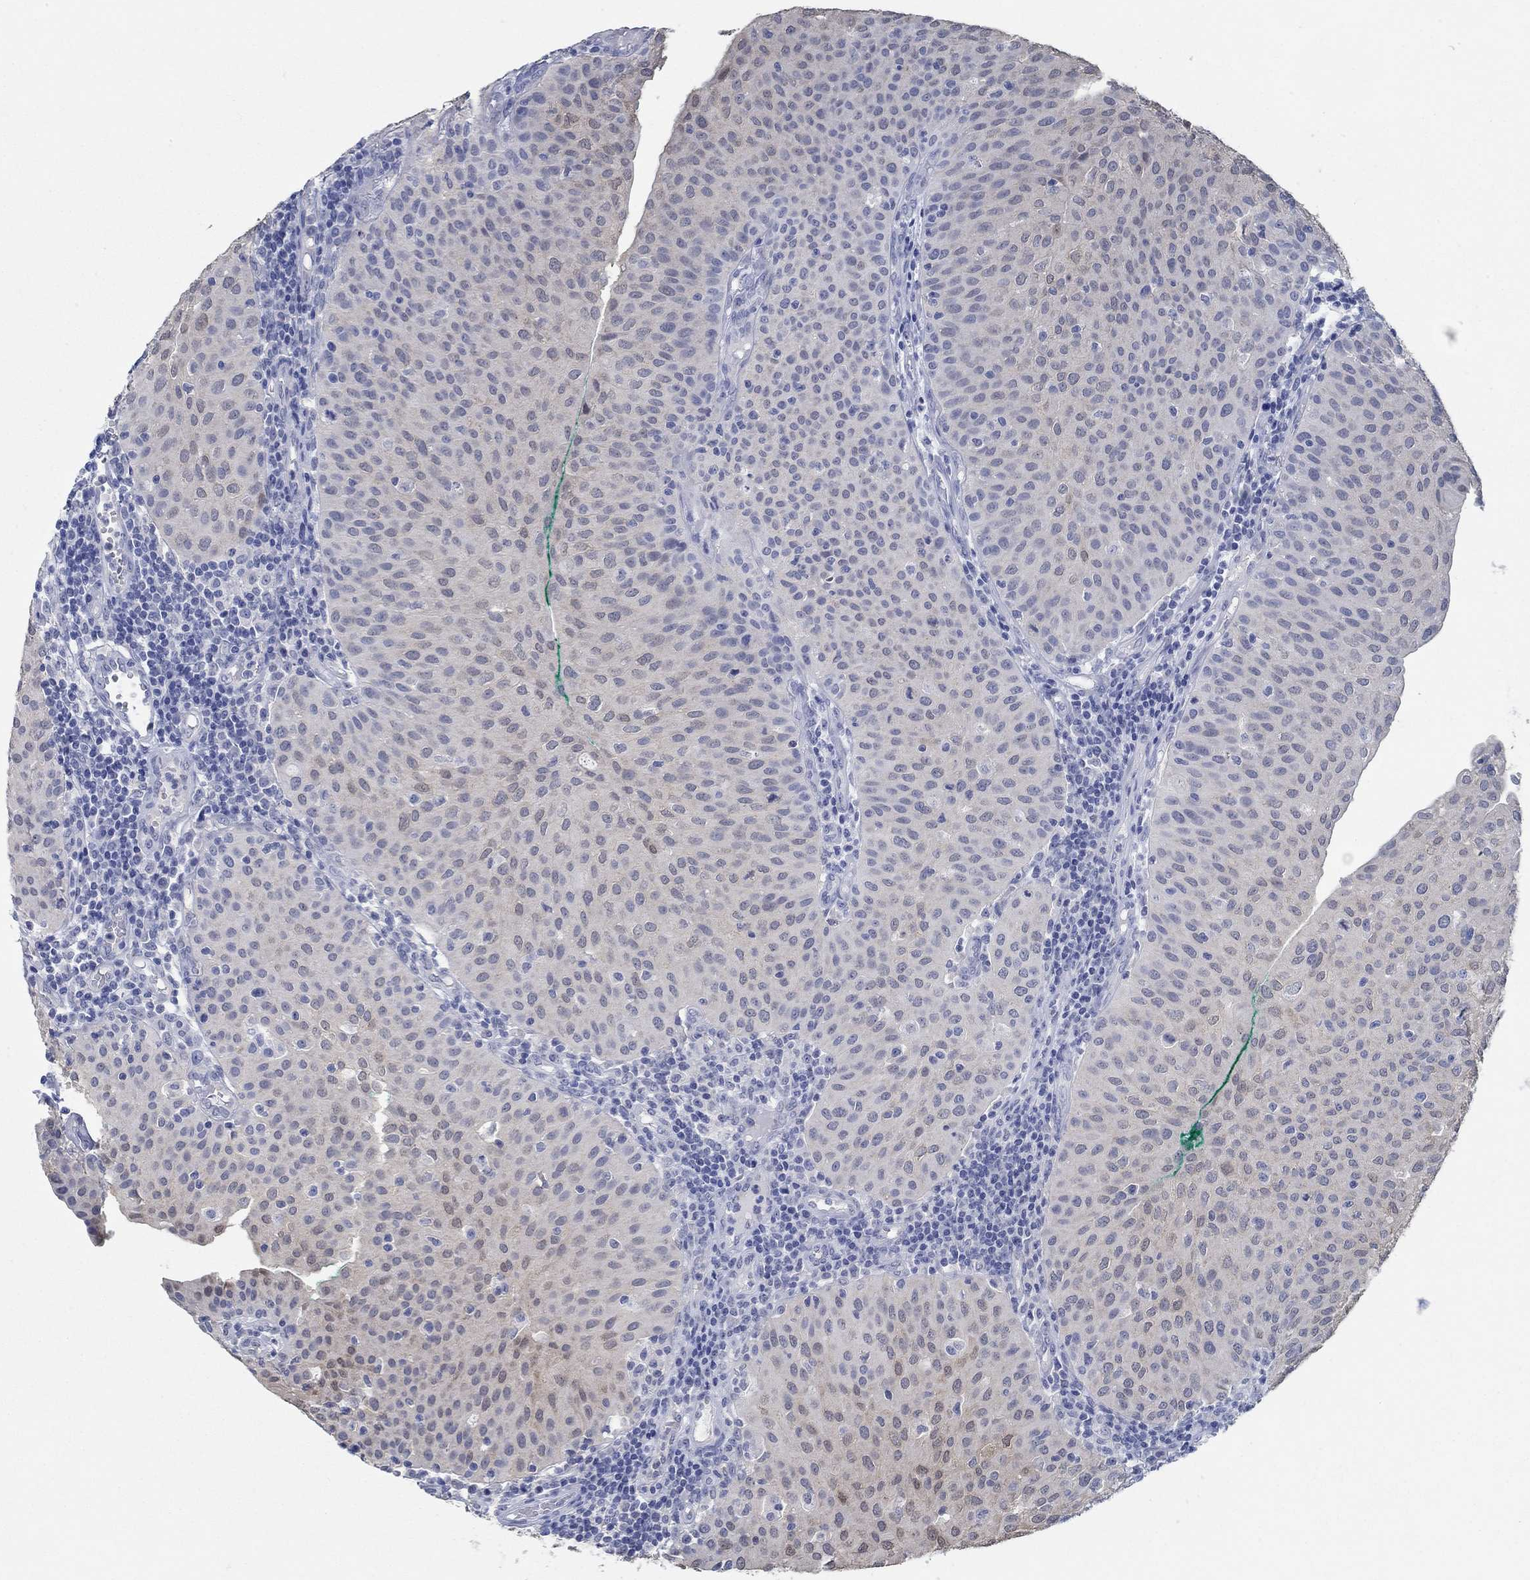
{"staining": {"intensity": "weak", "quantity": "<25%", "location": "cytoplasmic/membranous"}, "tissue": "urothelial cancer", "cell_type": "Tumor cells", "image_type": "cancer", "snomed": [{"axis": "morphology", "description": "Urothelial carcinoma, Low grade"}, {"axis": "topography", "description": "Urinary bladder"}], "caption": "Human urothelial cancer stained for a protein using immunohistochemistry (IHC) reveals no positivity in tumor cells.", "gene": "TEKT4", "patient": {"sex": "male", "age": 54}}